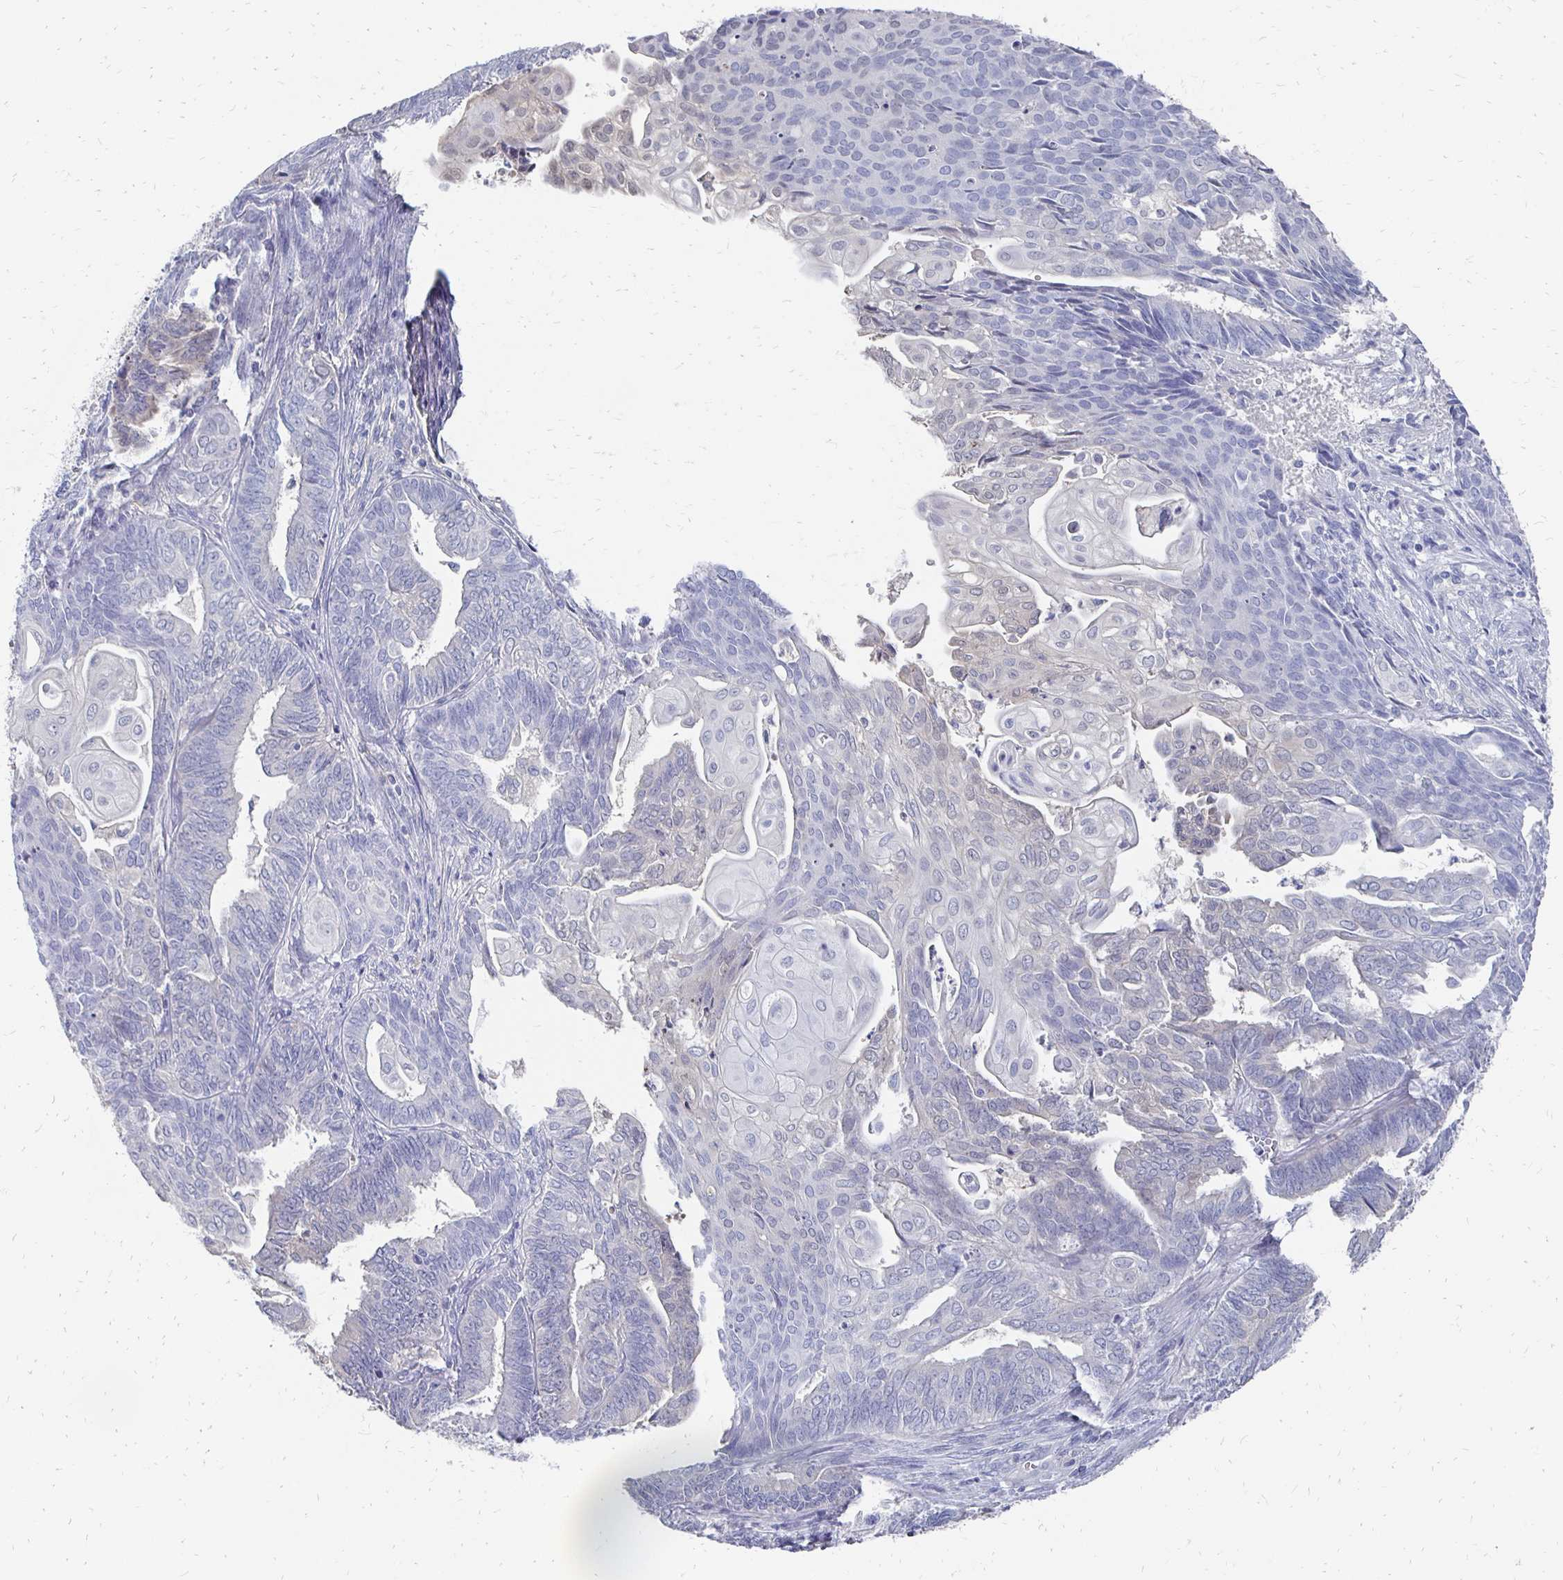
{"staining": {"intensity": "negative", "quantity": "none", "location": "none"}, "tissue": "endometrial cancer", "cell_type": "Tumor cells", "image_type": "cancer", "snomed": [{"axis": "morphology", "description": "Adenocarcinoma, NOS"}, {"axis": "topography", "description": "Endometrium"}], "caption": "This is a micrograph of immunohistochemistry staining of endometrial cancer, which shows no expression in tumor cells.", "gene": "SYCP3", "patient": {"sex": "female", "age": 73}}